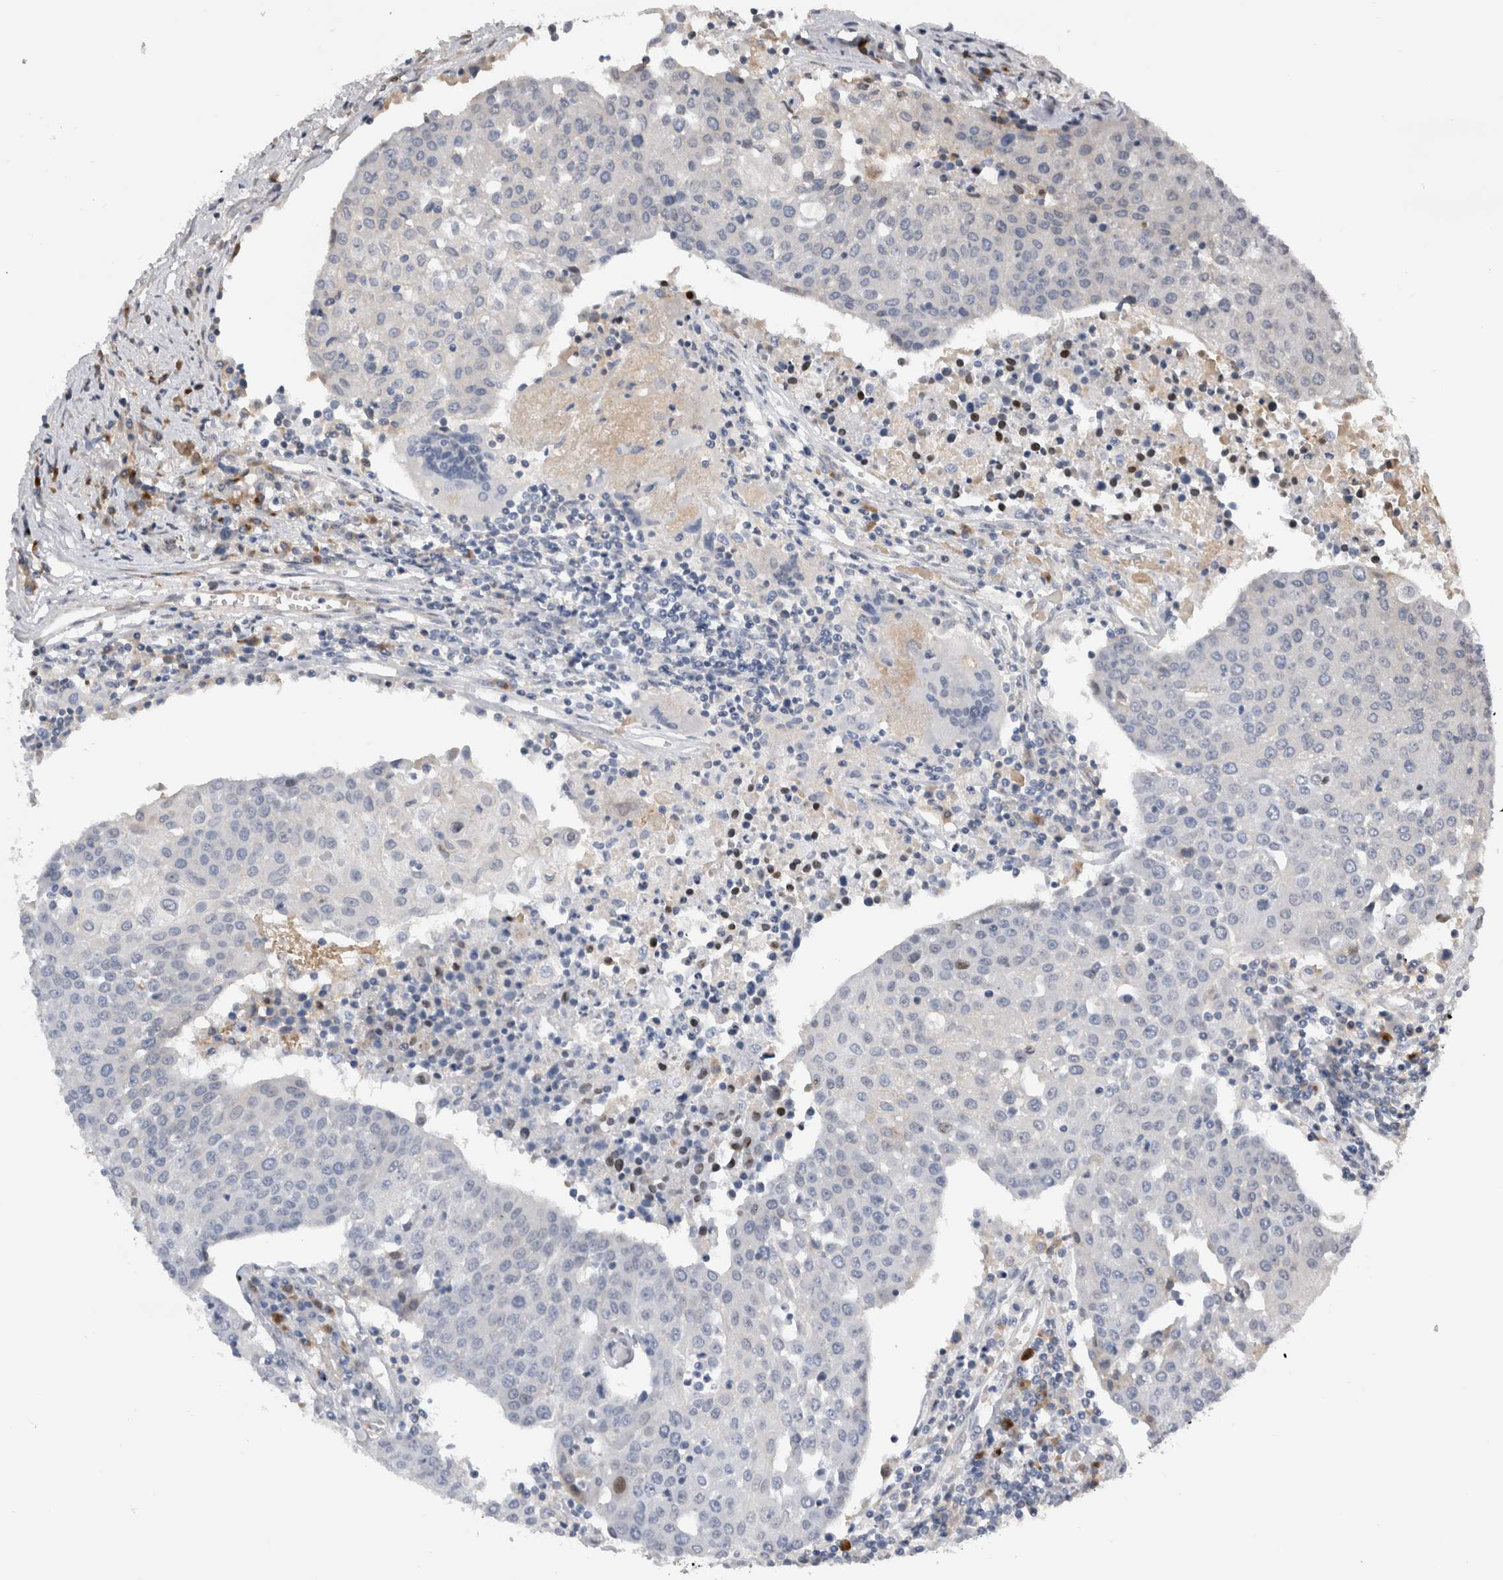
{"staining": {"intensity": "negative", "quantity": "none", "location": "none"}, "tissue": "urothelial cancer", "cell_type": "Tumor cells", "image_type": "cancer", "snomed": [{"axis": "morphology", "description": "Urothelial carcinoma, High grade"}, {"axis": "topography", "description": "Urinary bladder"}], "caption": "High magnification brightfield microscopy of high-grade urothelial carcinoma stained with DAB (brown) and counterstained with hematoxylin (blue): tumor cells show no significant expression.", "gene": "DMTN", "patient": {"sex": "female", "age": 85}}